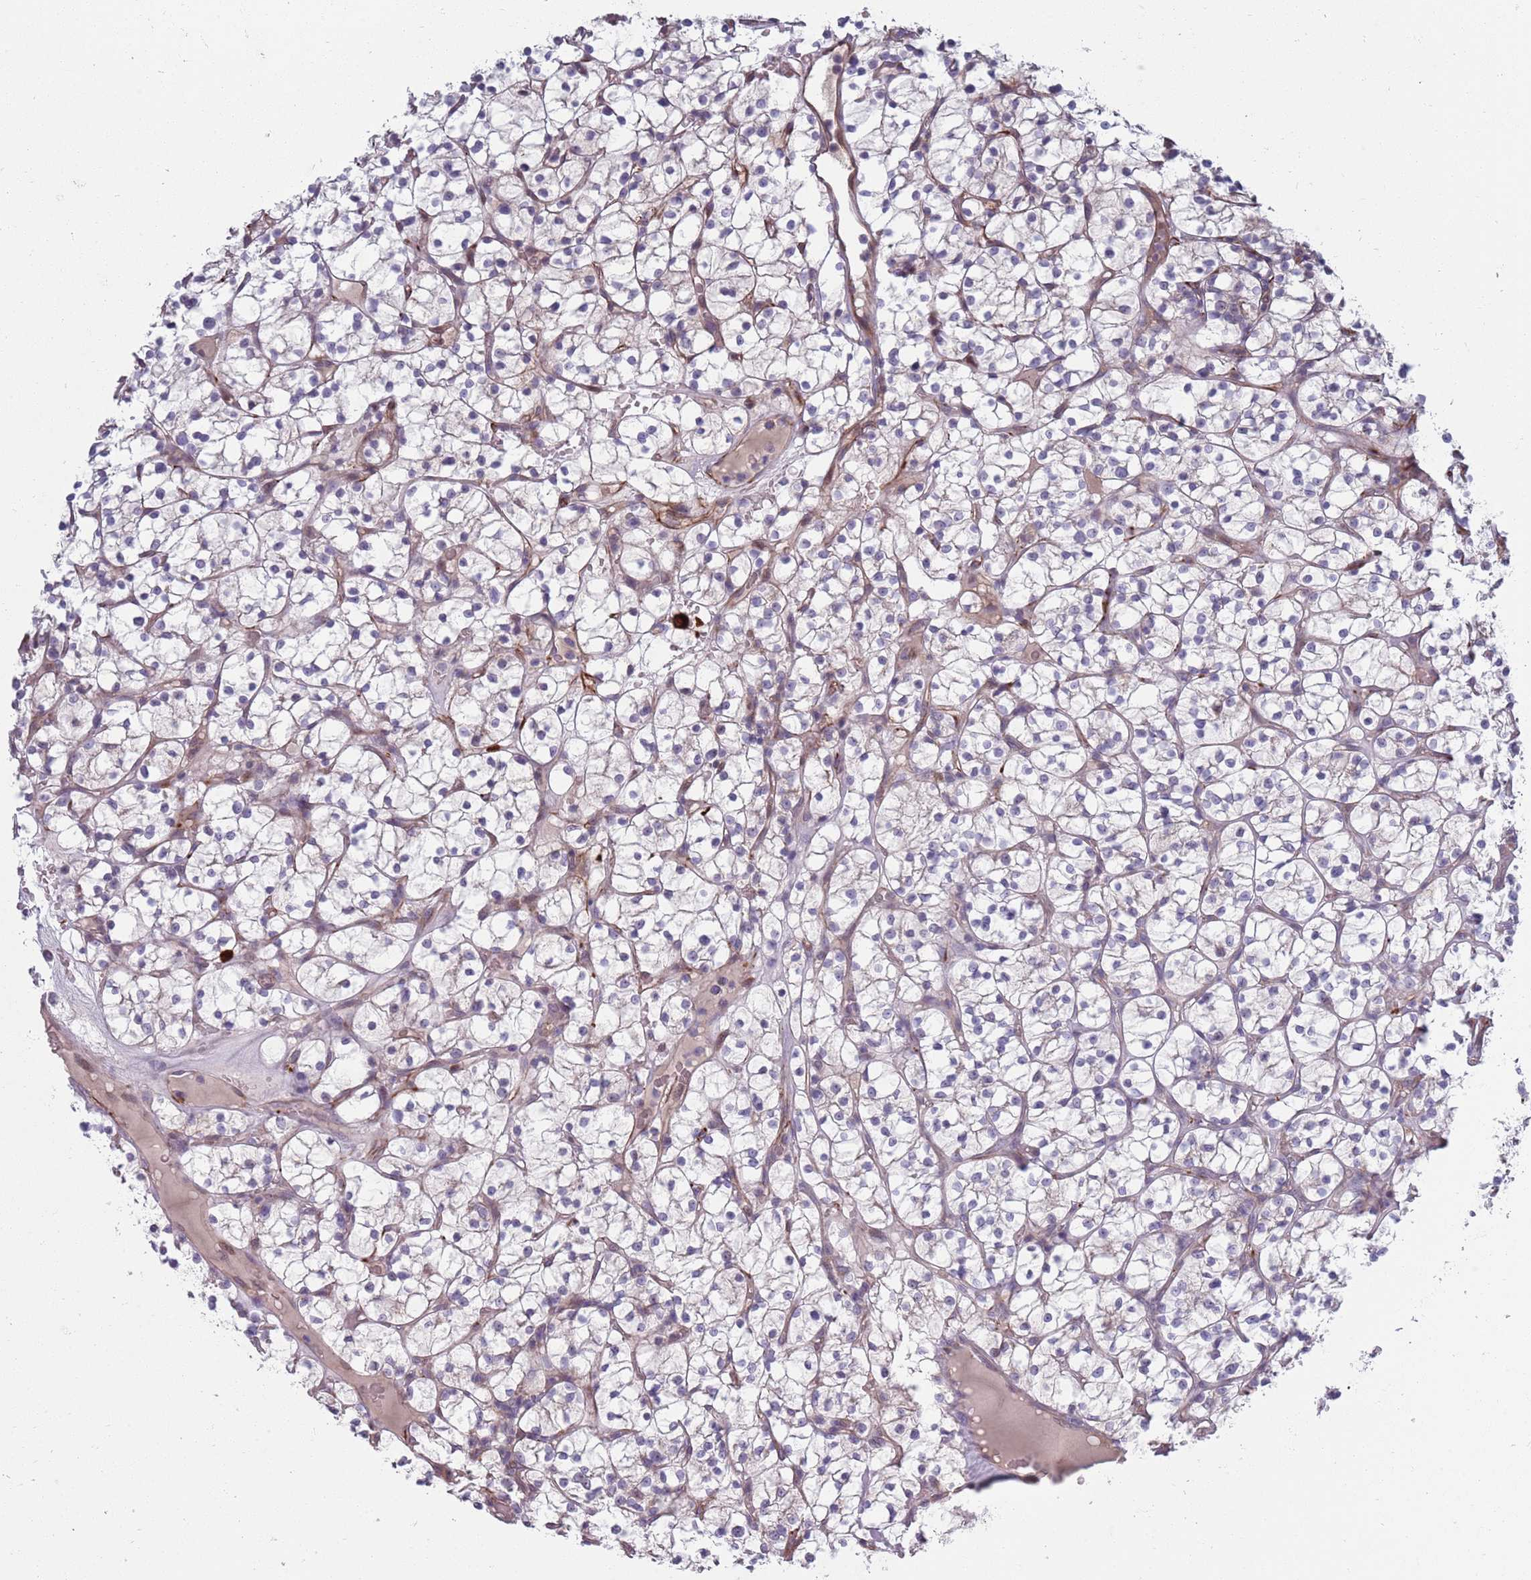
{"staining": {"intensity": "negative", "quantity": "none", "location": "none"}, "tissue": "renal cancer", "cell_type": "Tumor cells", "image_type": "cancer", "snomed": [{"axis": "morphology", "description": "Adenocarcinoma, NOS"}, {"axis": "topography", "description": "Kidney"}], "caption": "The IHC histopathology image has no significant staining in tumor cells of renal cancer tissue.", "gene": "TYW1", "patient": {"sex": "female", "age": 64}}